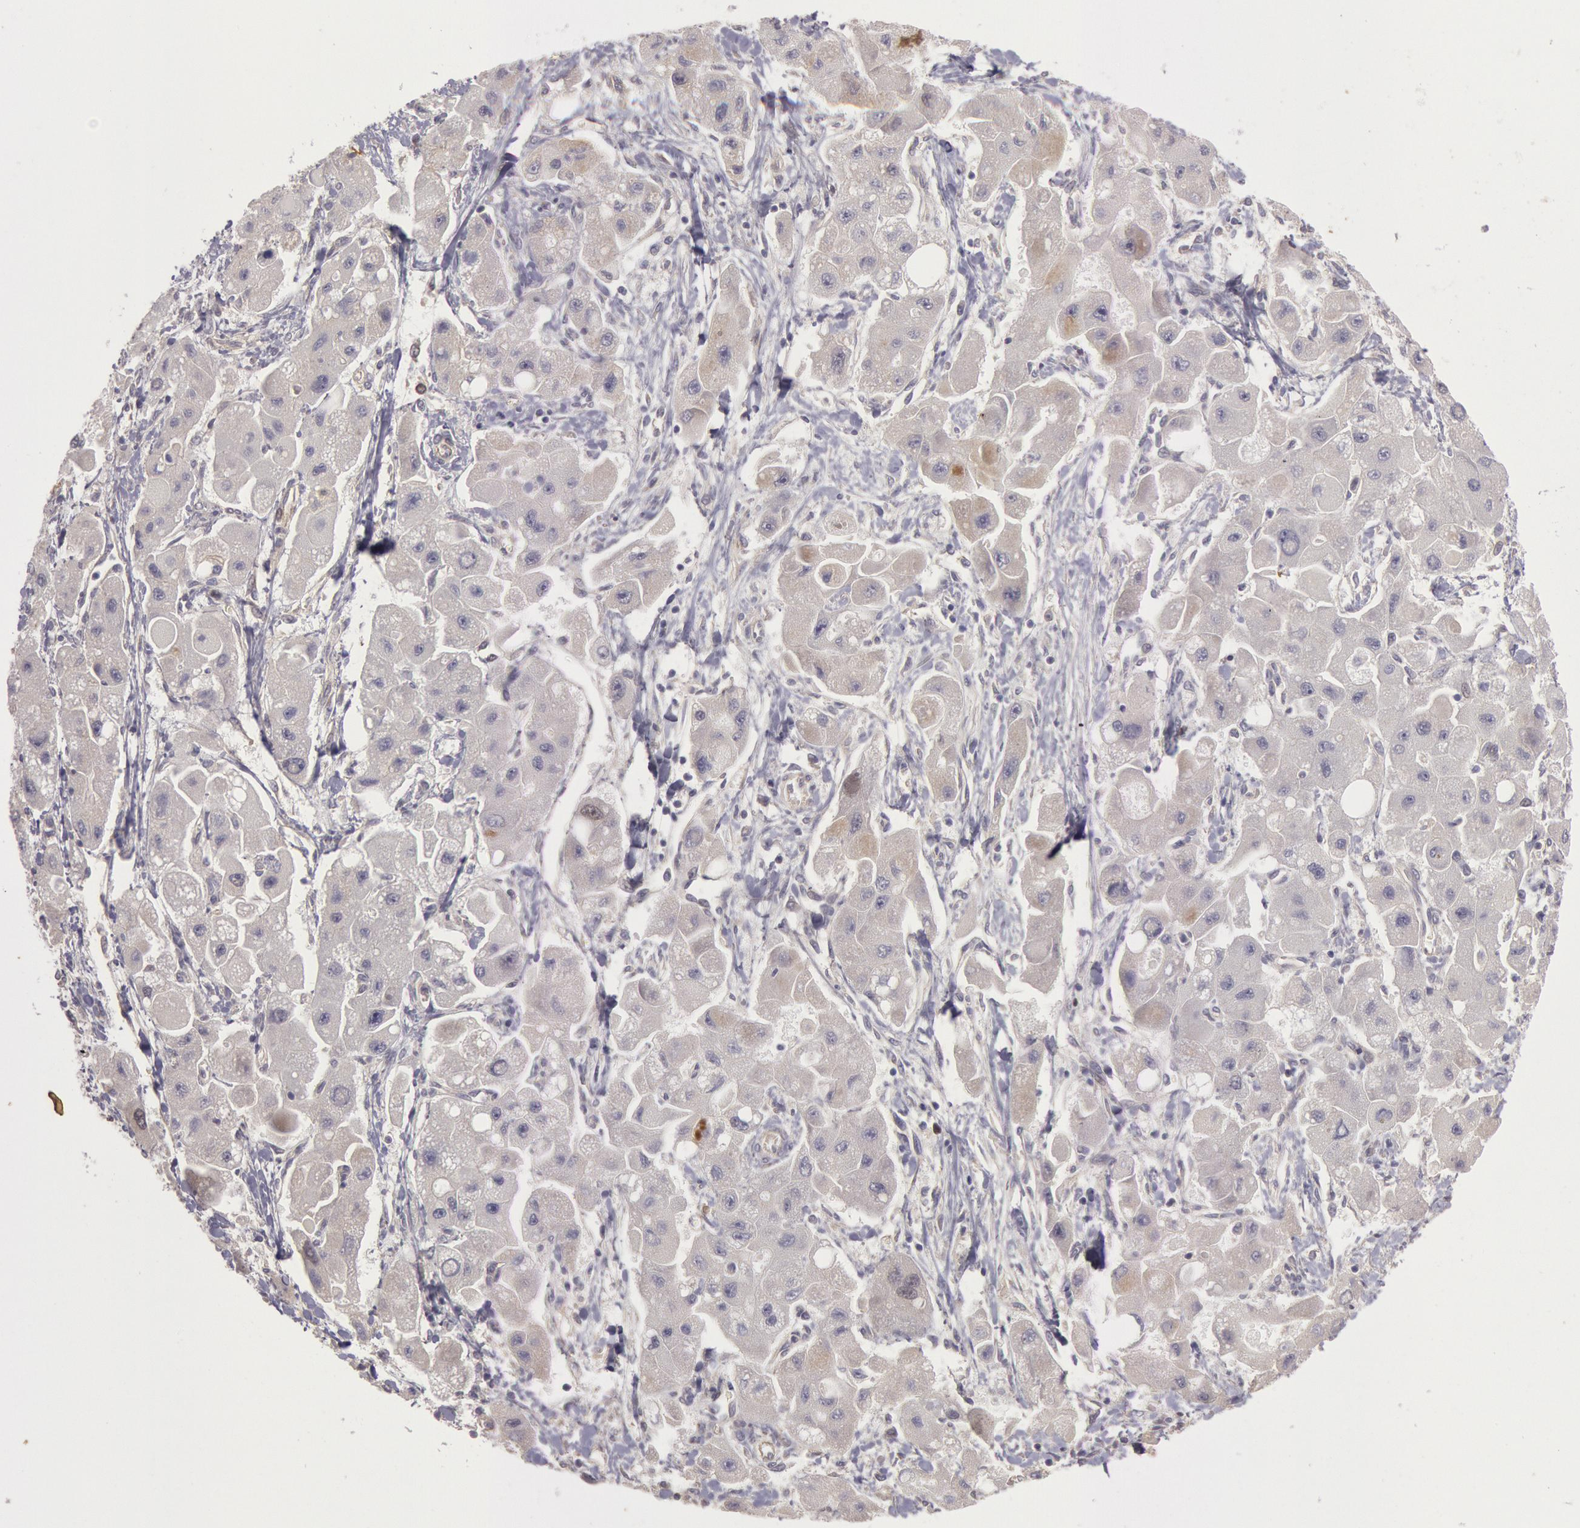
{"staining": {"intensity": "negative", "quantity": "none", "location": "none"}, "tissue": "liver cancer", "cell_type": "Tumor cells", "image_type": "cancer", "snomed": [{"axis": "morphology", "description": "Carcinoma, Hepatocellular, NOS"}, {"axis": "topography", "description": "Liver"}], "caption": "This is a image of immunohistochemistry staining of liver hepatocellular carcinoma, which shows no expression in tumor cells.", "gene": "AMOTL1", "patient": {"sex": "male", "age": 24}}